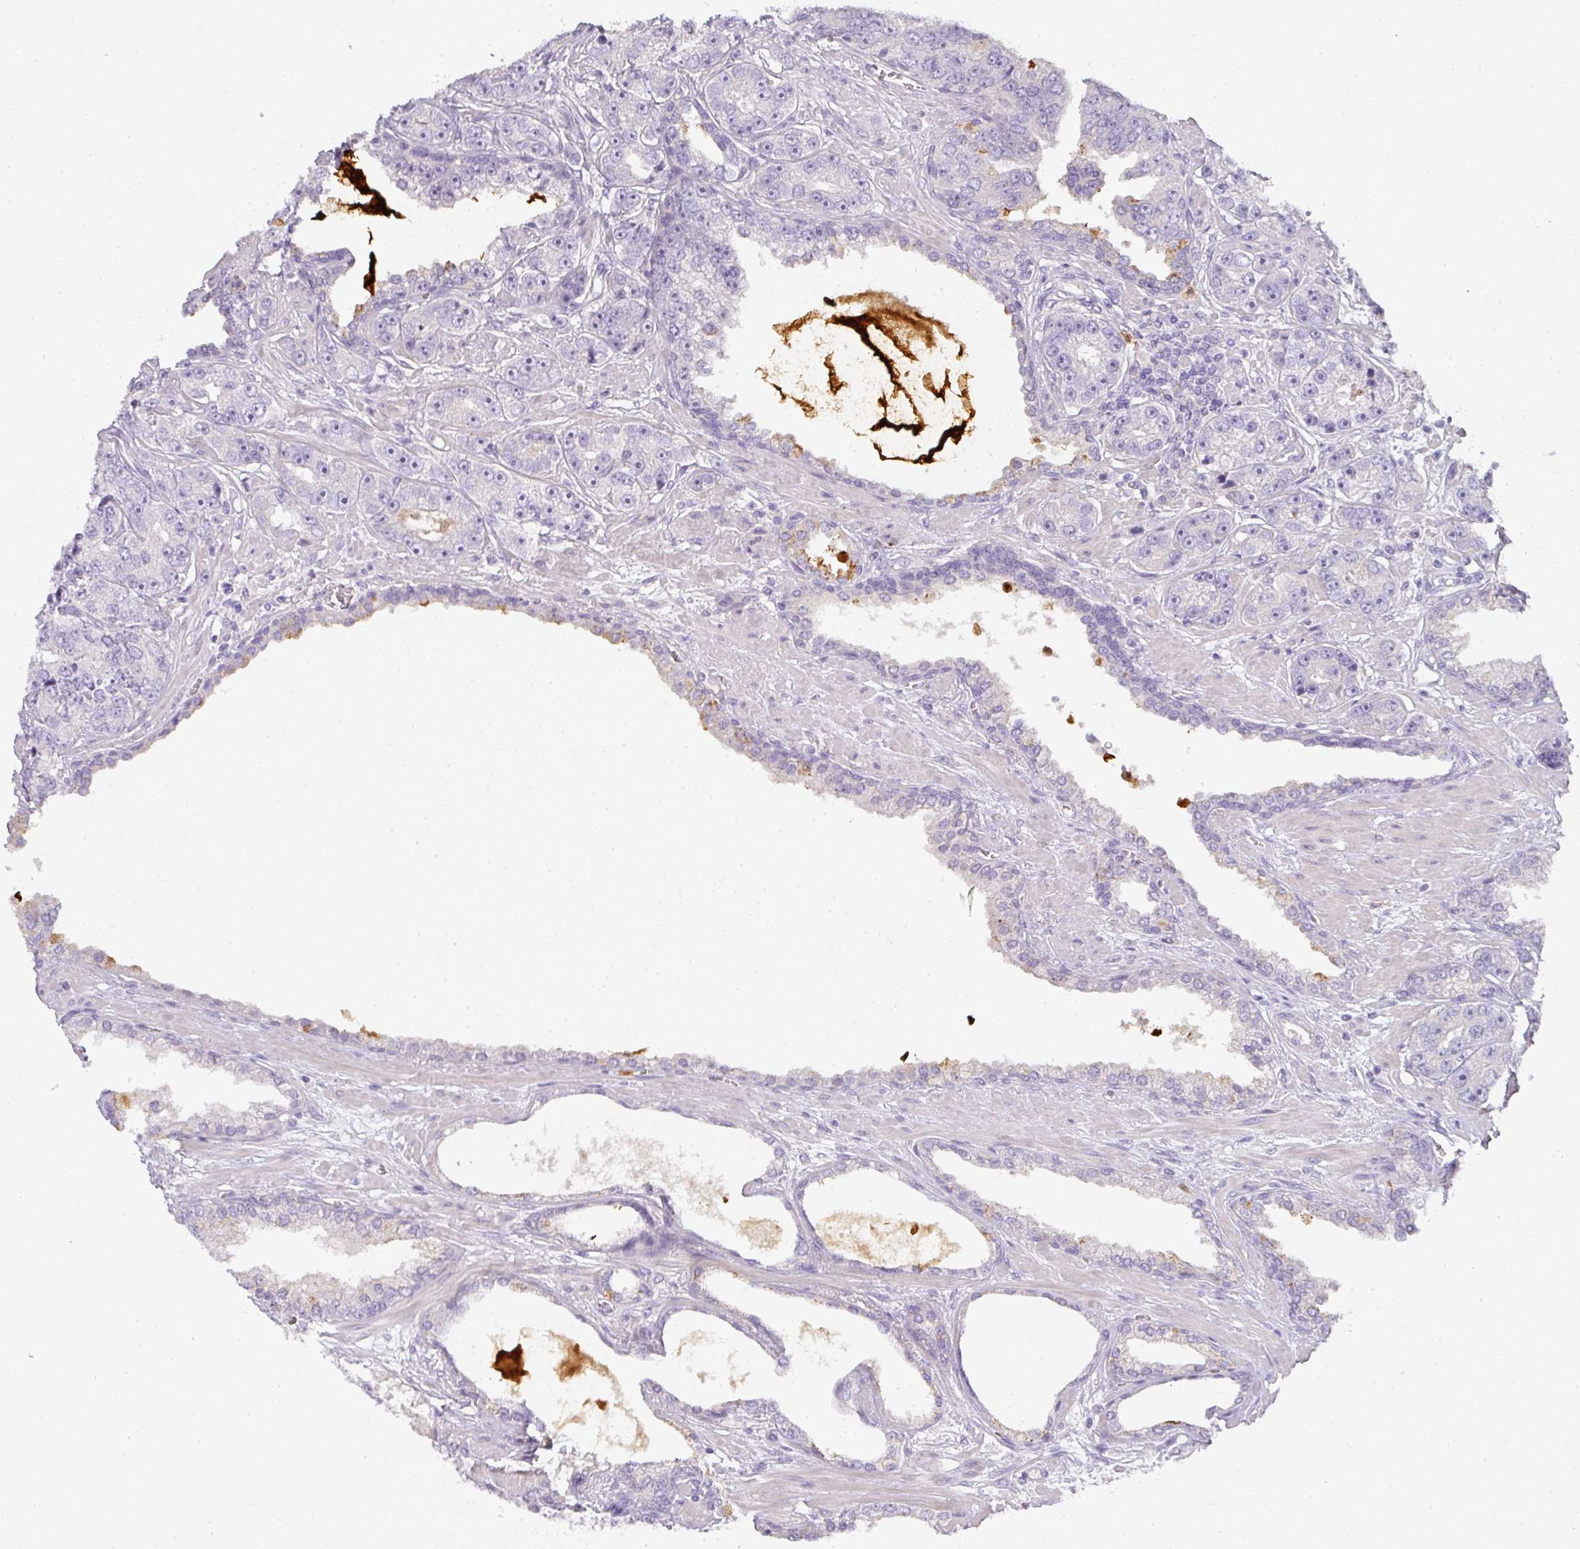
{"staining": {"intensity": "negative", "quantity": "none", "location": "none"}, "tissue": "prostate cancer", "cell_type": "Tumor cells", "image_type": "cancer", "snomed": [{"axis": "morphology", "description": "Adenocarcinoma, High grade"}, {"axis": "topography", "description": "Prostate"}], "caption": "A high-resolution histopathology image shows IHC staining of high-grade adenocarcinoma (prostate), which exhibits no significant expression in tumor cells.", "gene": "HHEX", "patient": {"sex": "male", "age": 71}}